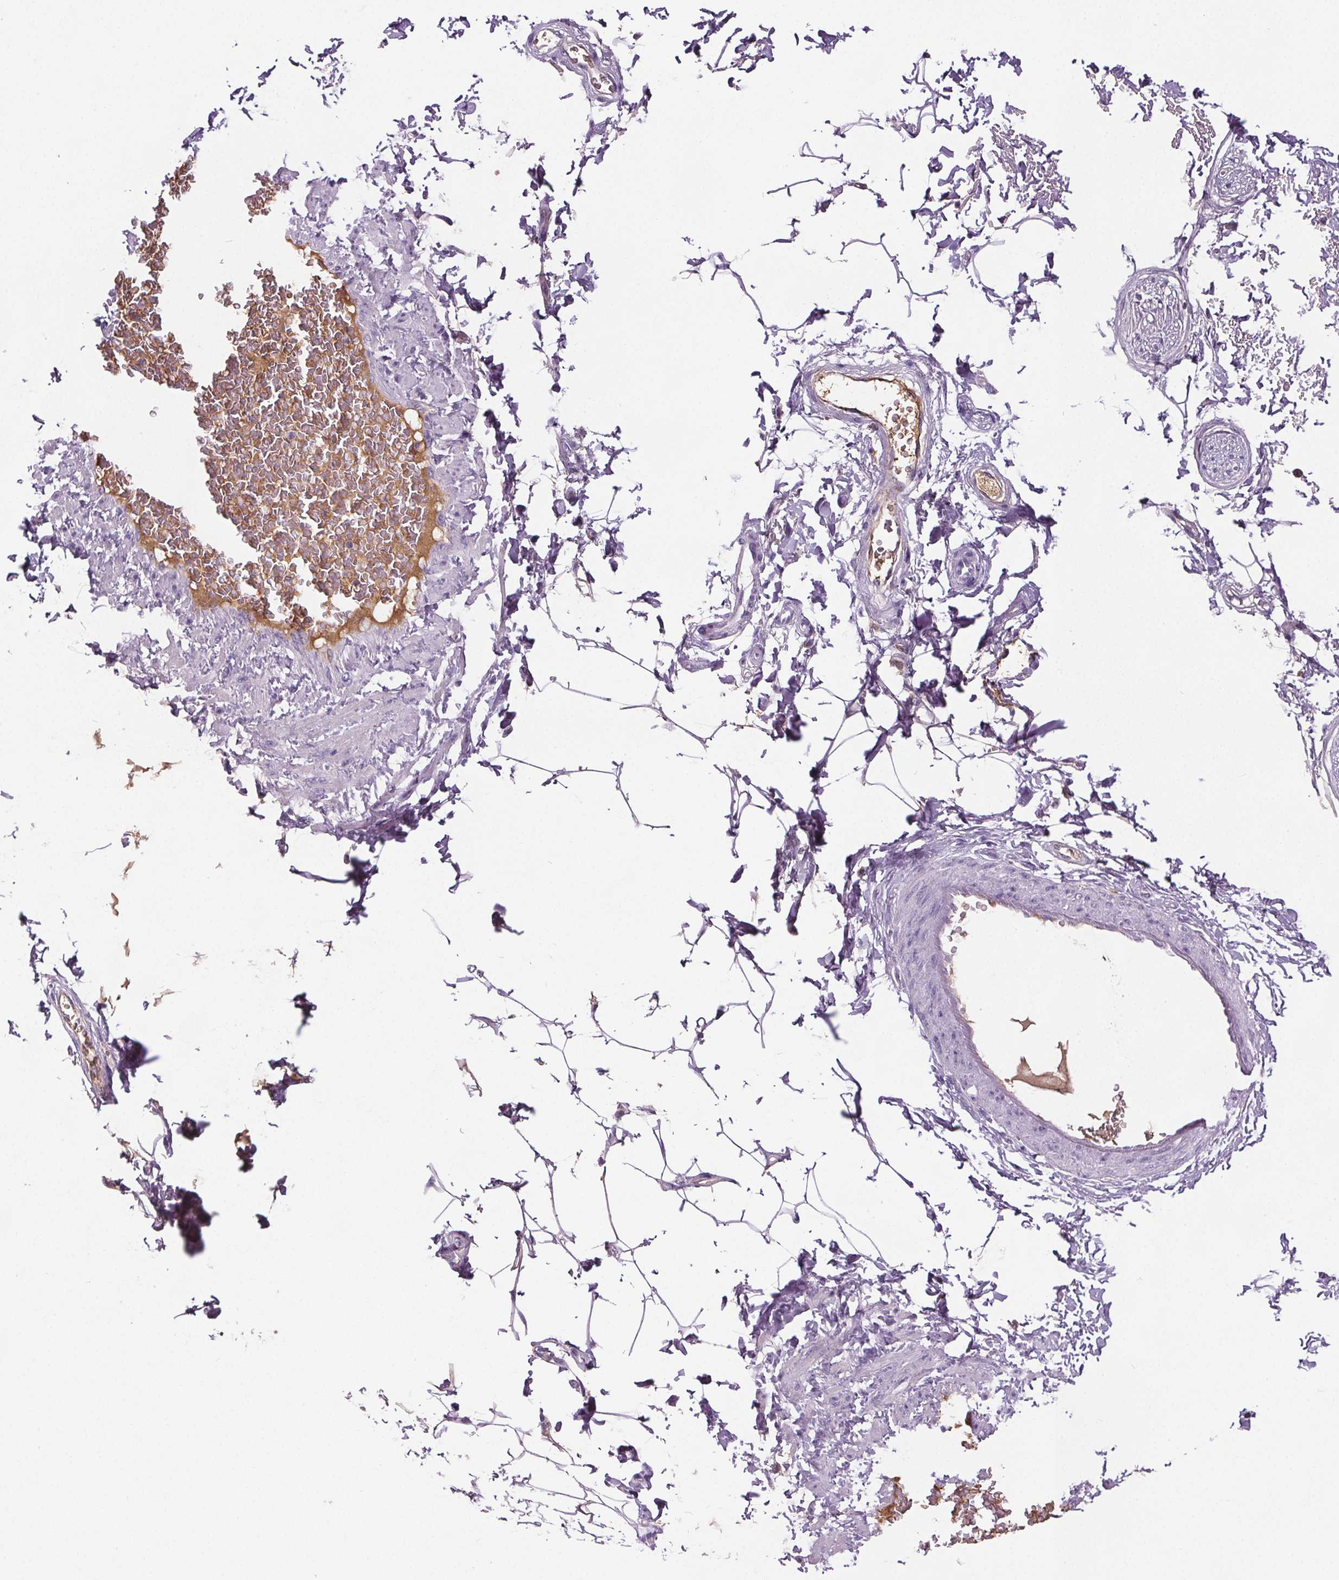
{"staining": {"intensity": "negative", "quantity": "none", "location": "none"}, "tissue": "adipose tissue", "cell_type": "Adipocytes", "image_type": "normal", "snomed": [{"axis": "morphology", "description": "Normal tissue, NOS"}, {"axis": "topography", "description": "Peripheral nerve tissue"}], "caption": "DAB immunohistochemical staining of benign adipose tissue exhibits no significant staining in adipocytes.", "gene": "CD5L", "patient": {"sex": "male", "age": 51}}